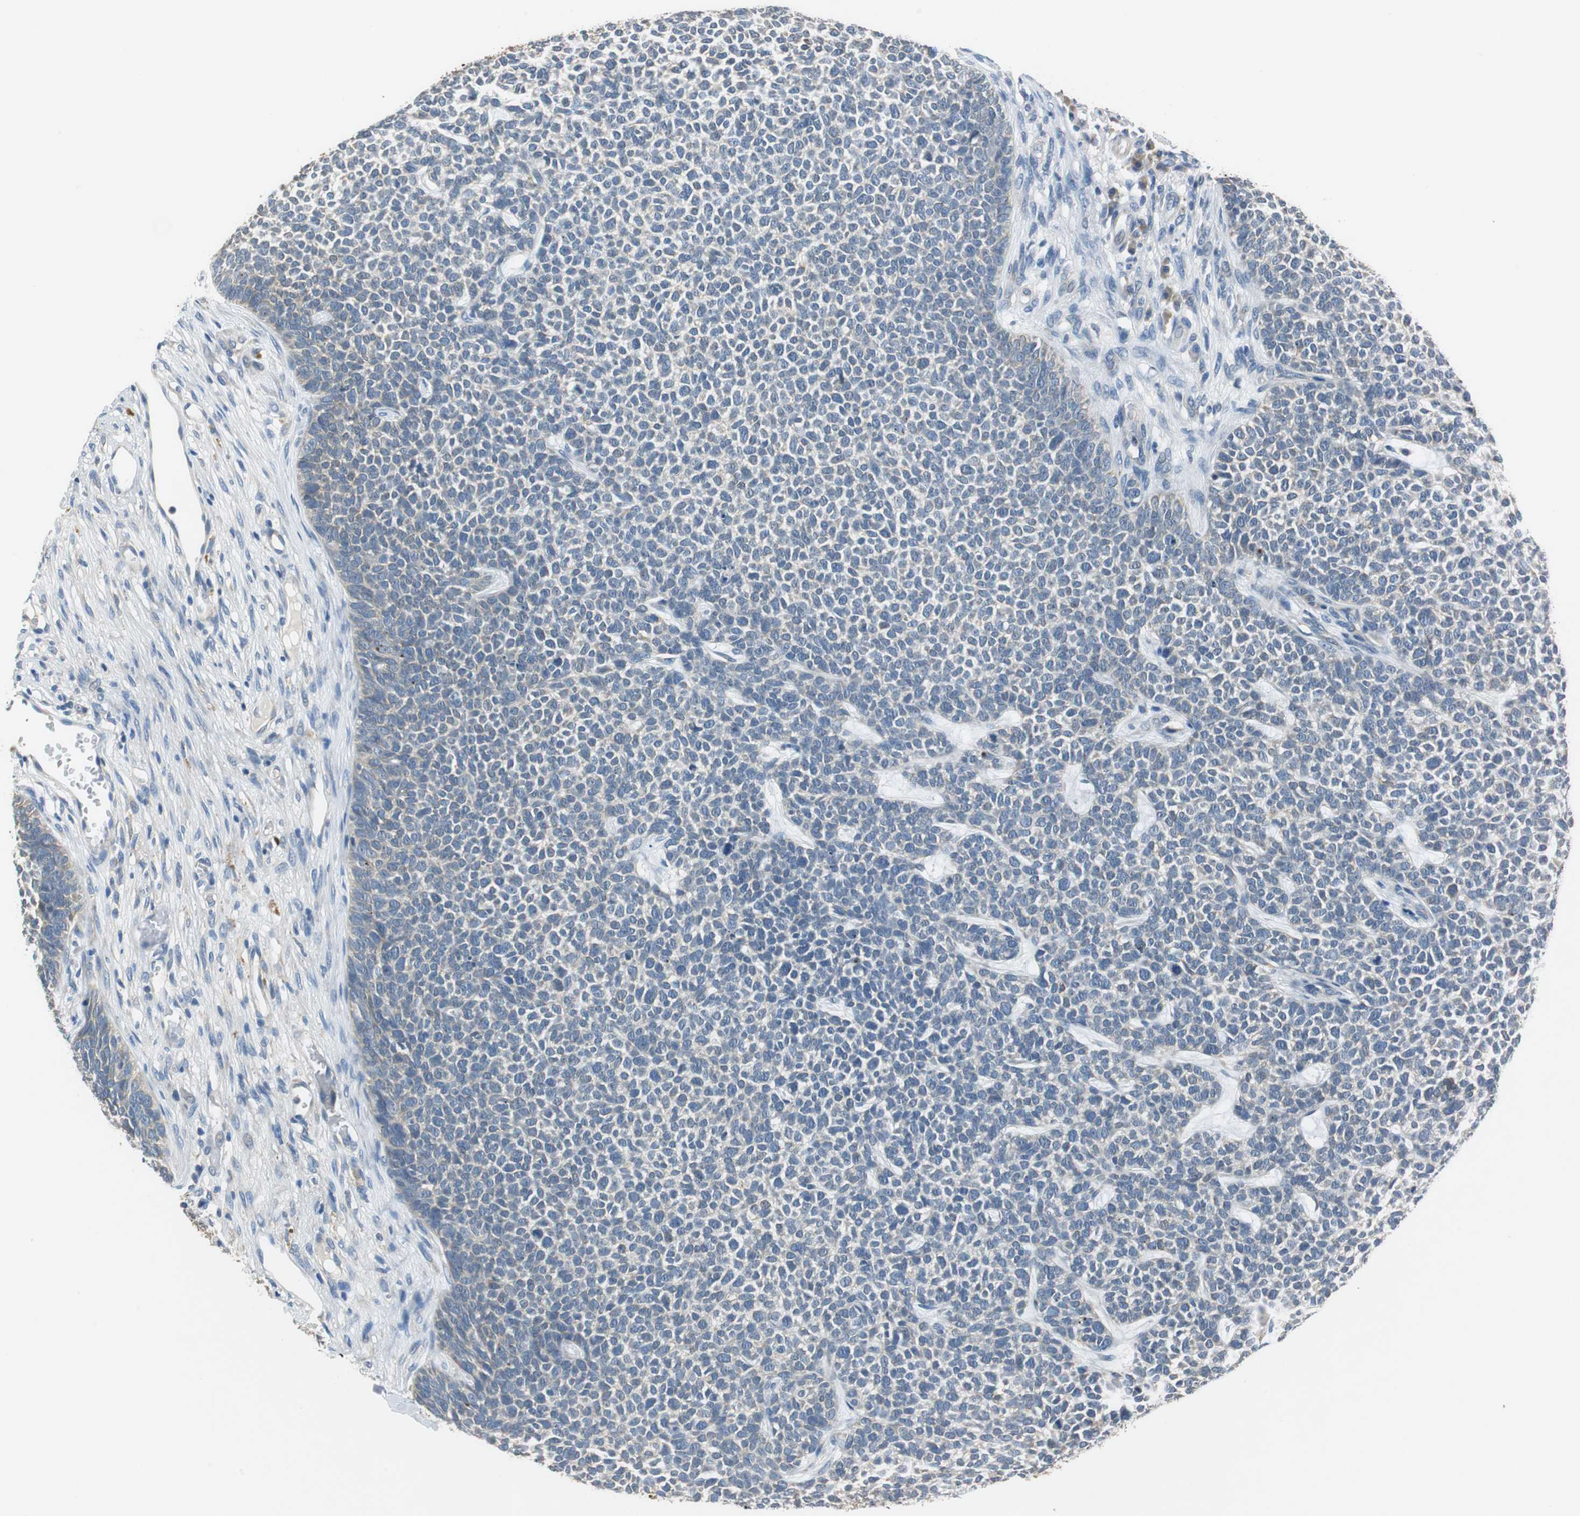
{"staining": {"intensity": "negative", "quantity": "none", "location": "none"}, "tissue": "skin cancer", "cell_type": "Tumor cells", "image_type": "cancer", "snomed": [{"axis": "morphology", "description": "Basal cell carcinoma"}, {"axis": "topography", "description": "Skin"}], "caption": "Immunohistochemistry of skin cancer displays no staining in tumor cells.", "gene": "FADS2", "patient": {"sex": "female", "age": 84}}